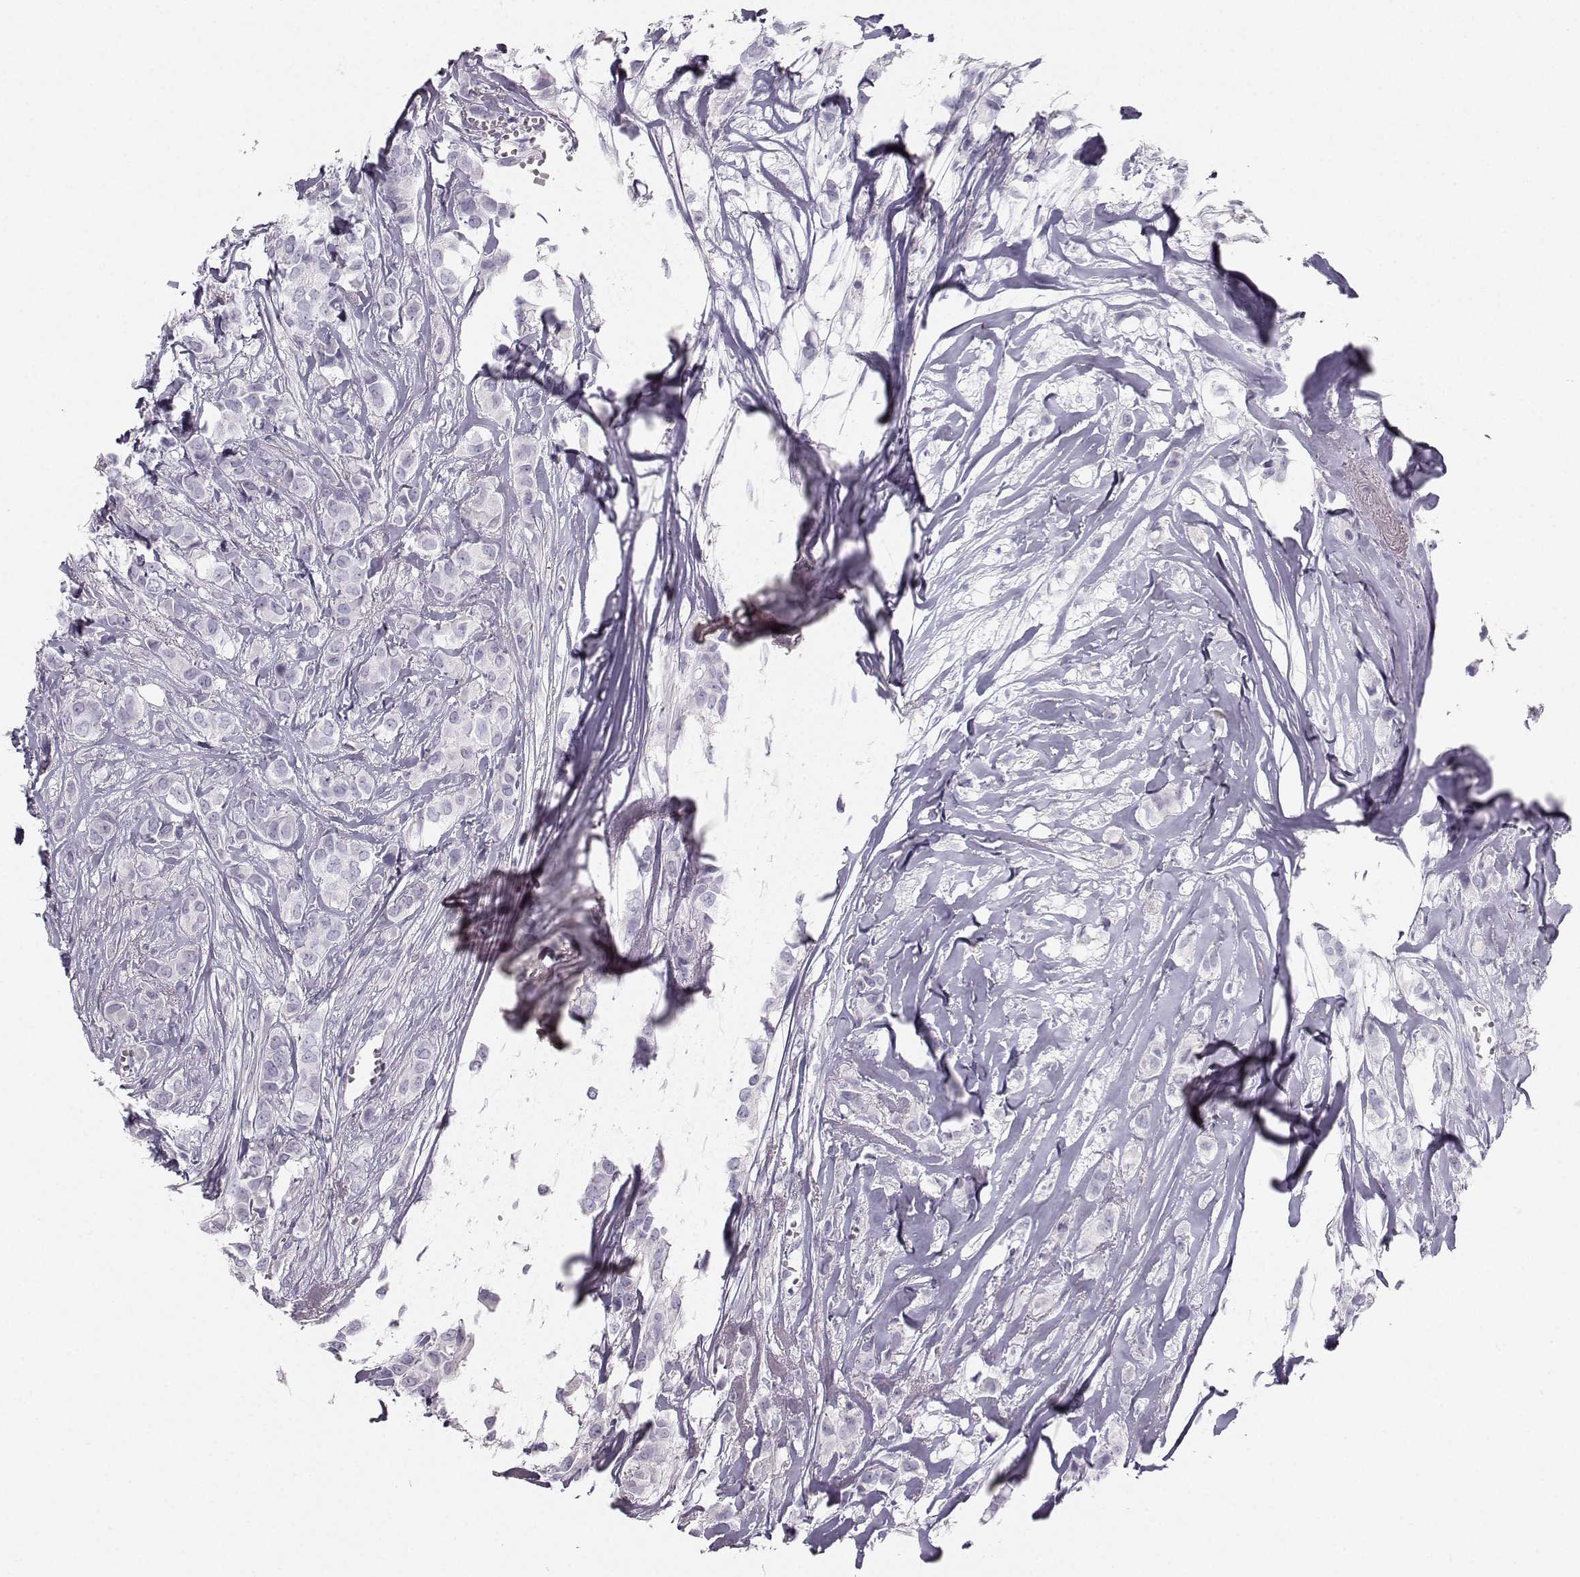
{"staining": {"intensity": "negative", "quantity": "none", "location": "none"}, "tissue": "breast cancer", "cell_type": "Tumor cells", "image_type": "cancer", "snomed": [{"axis": "morphology", "description": "Duct carcinoma"}, {"axis": "topography", "description": "Breast"}], "caption": "Immunohistochemical staining of infiltrating ductal carcinoma (breast) reveals no significant staining in tumor cells. Nuclei are stained in blue.", "gene": "CASR", "patient": {"sex": "female", "age": 85}}